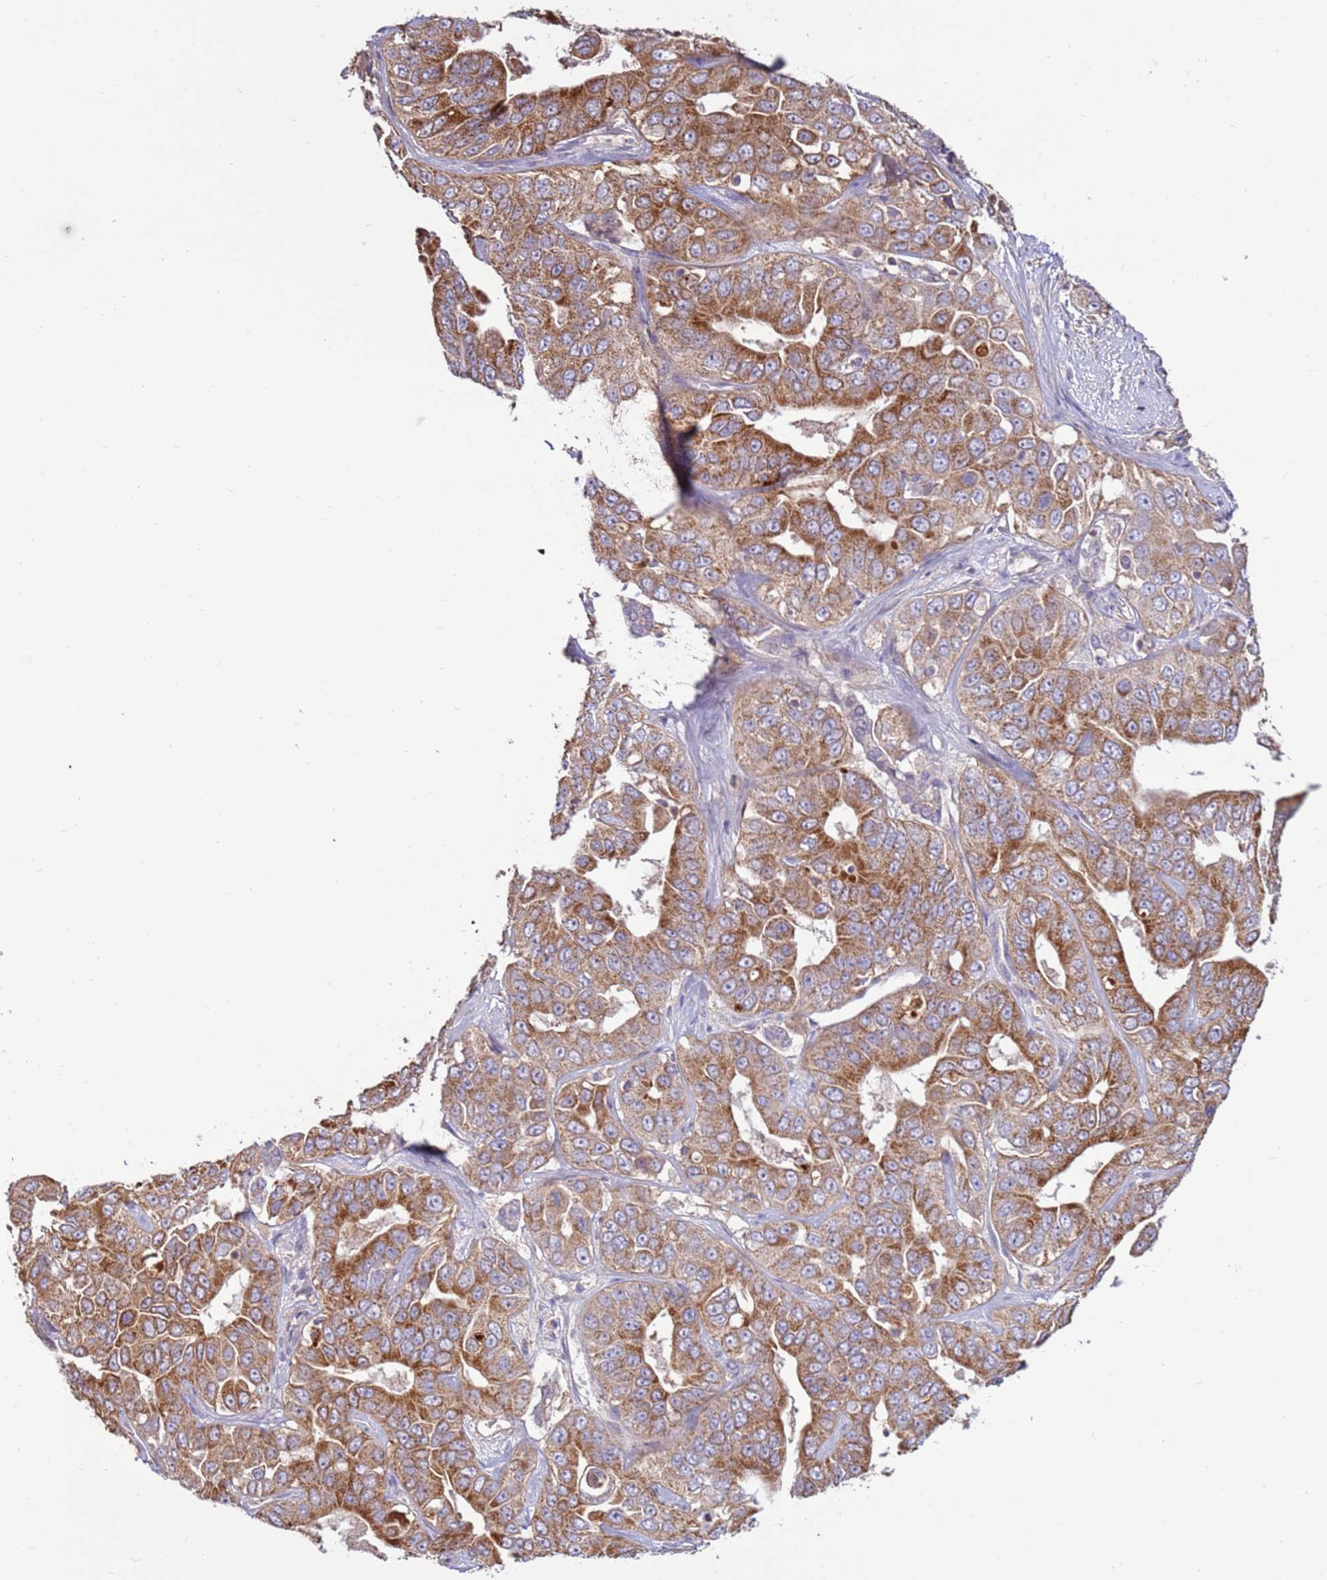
{"staining": {"intensity": "moderate", "quantity": ">75%", "location": "cytoplasmic/membranous"}, "tissue": "liver cancer", "cell_type": "Tumor cells", "image_type": "cancer", "snomed": [{"axis": "morphology", "description": "Cholangiocarcinoma"}, {"axis": "topography", "description": "Liver"}], "caption": "Liver cancer stained with a protein marker displays moderate staining in tumor cells.", "gene": "EVA1B", "patient": {"sex": "female", "age": 52}}